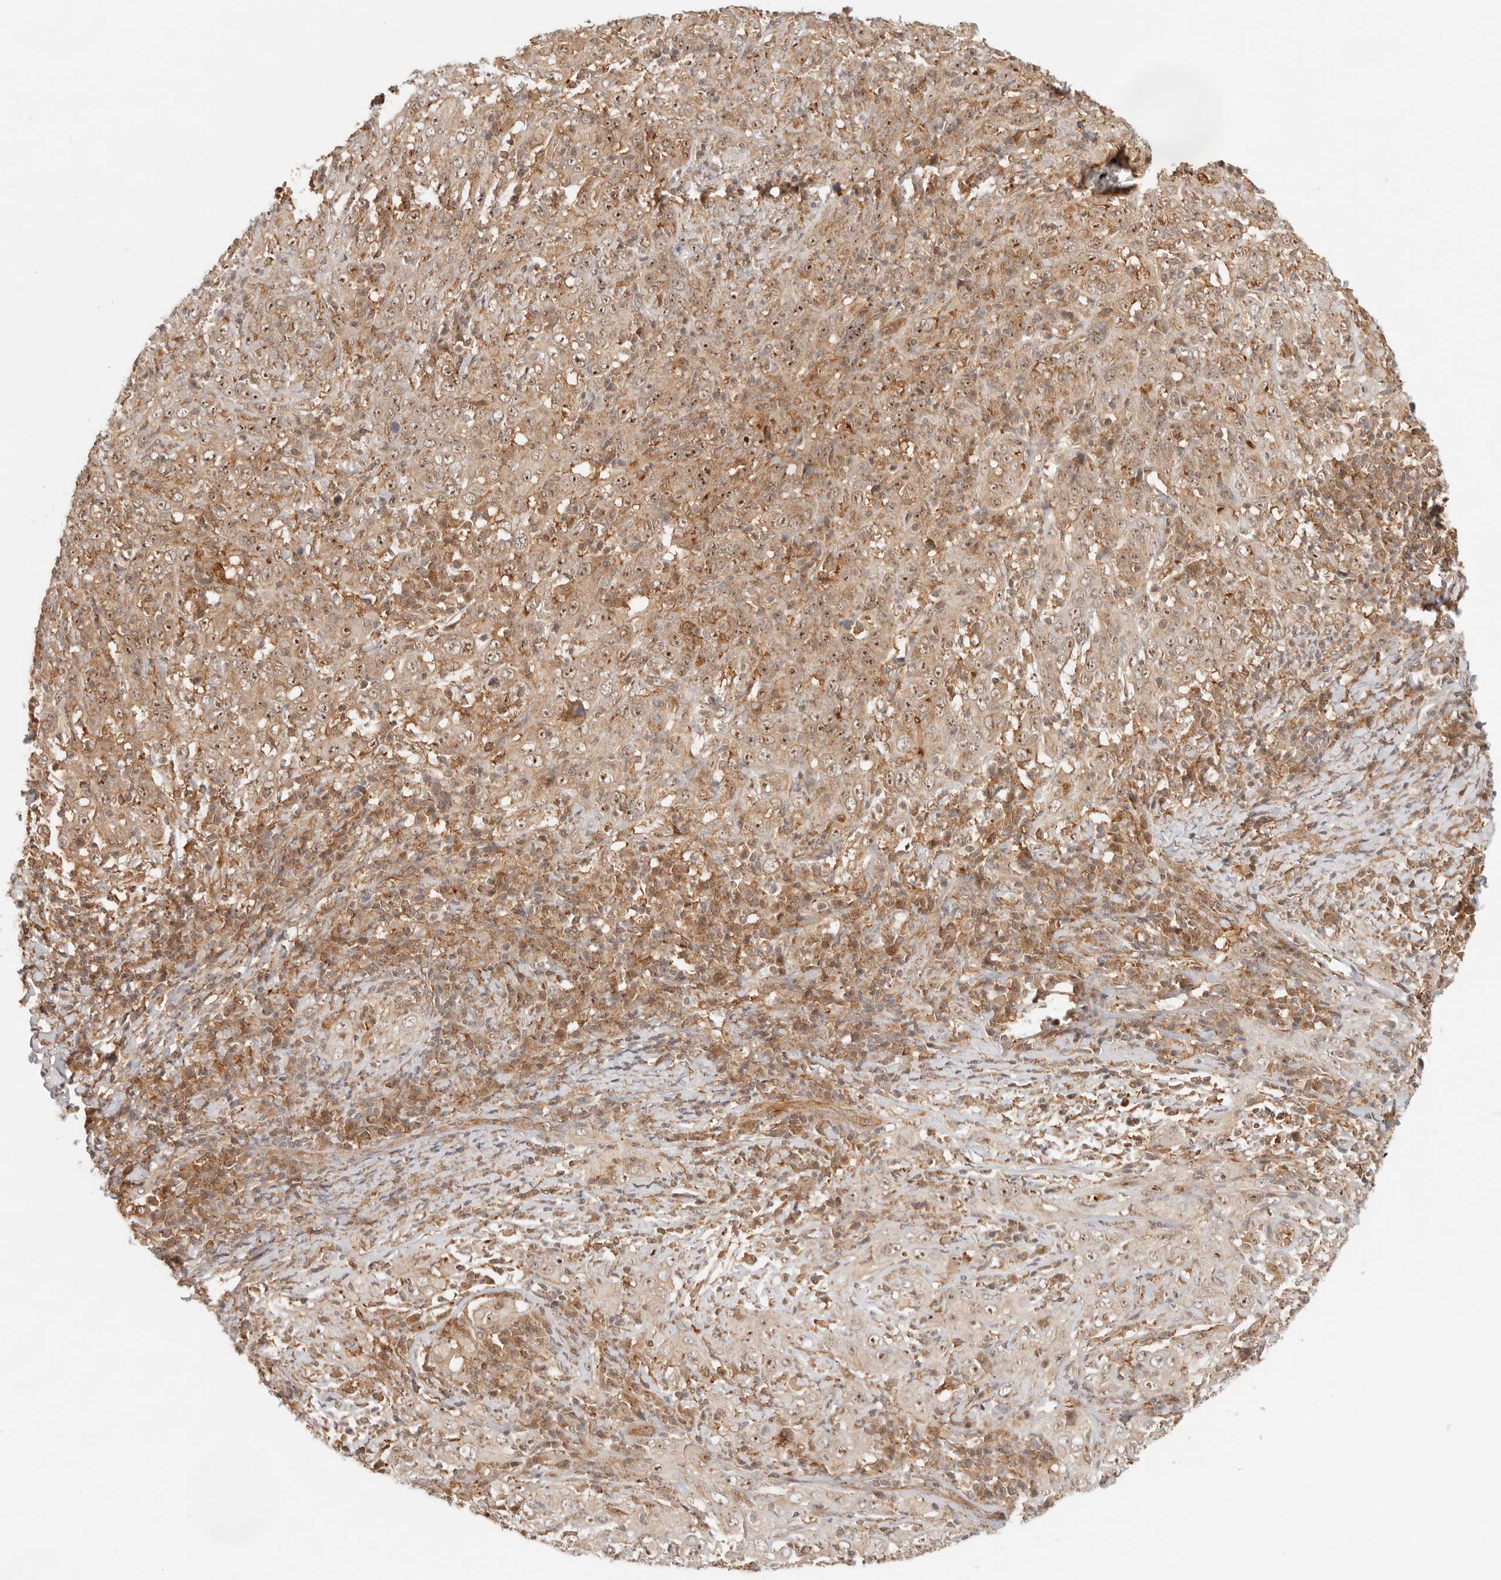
{"staining": {"intensity": "moderate", "quantity": ">75%", "location": "nuclear"}, "tissue": "cervical cancer", "cell_type": "Tumor cells", "image_type": "cancer", "snomed": [{"axis": "morphology", "description": "Squamous cell carcinoma, NOS"}, {"axis": "topography", "description": "Cervix"}], "caption": "Immunohistochemistry (DAB (3,3'-diaminobenzidine)) staining of human cervical squamous cell carcinoma exhibits moderate nuclear protein expression in approximately >75% of tumor cells. The protein is stained brown, and the nuclei are stained in blue (DAB IHC with brightfield microscopy, high magnification).", "gene": "HEXD", "patient": {"sex": "female", "age": 46}}